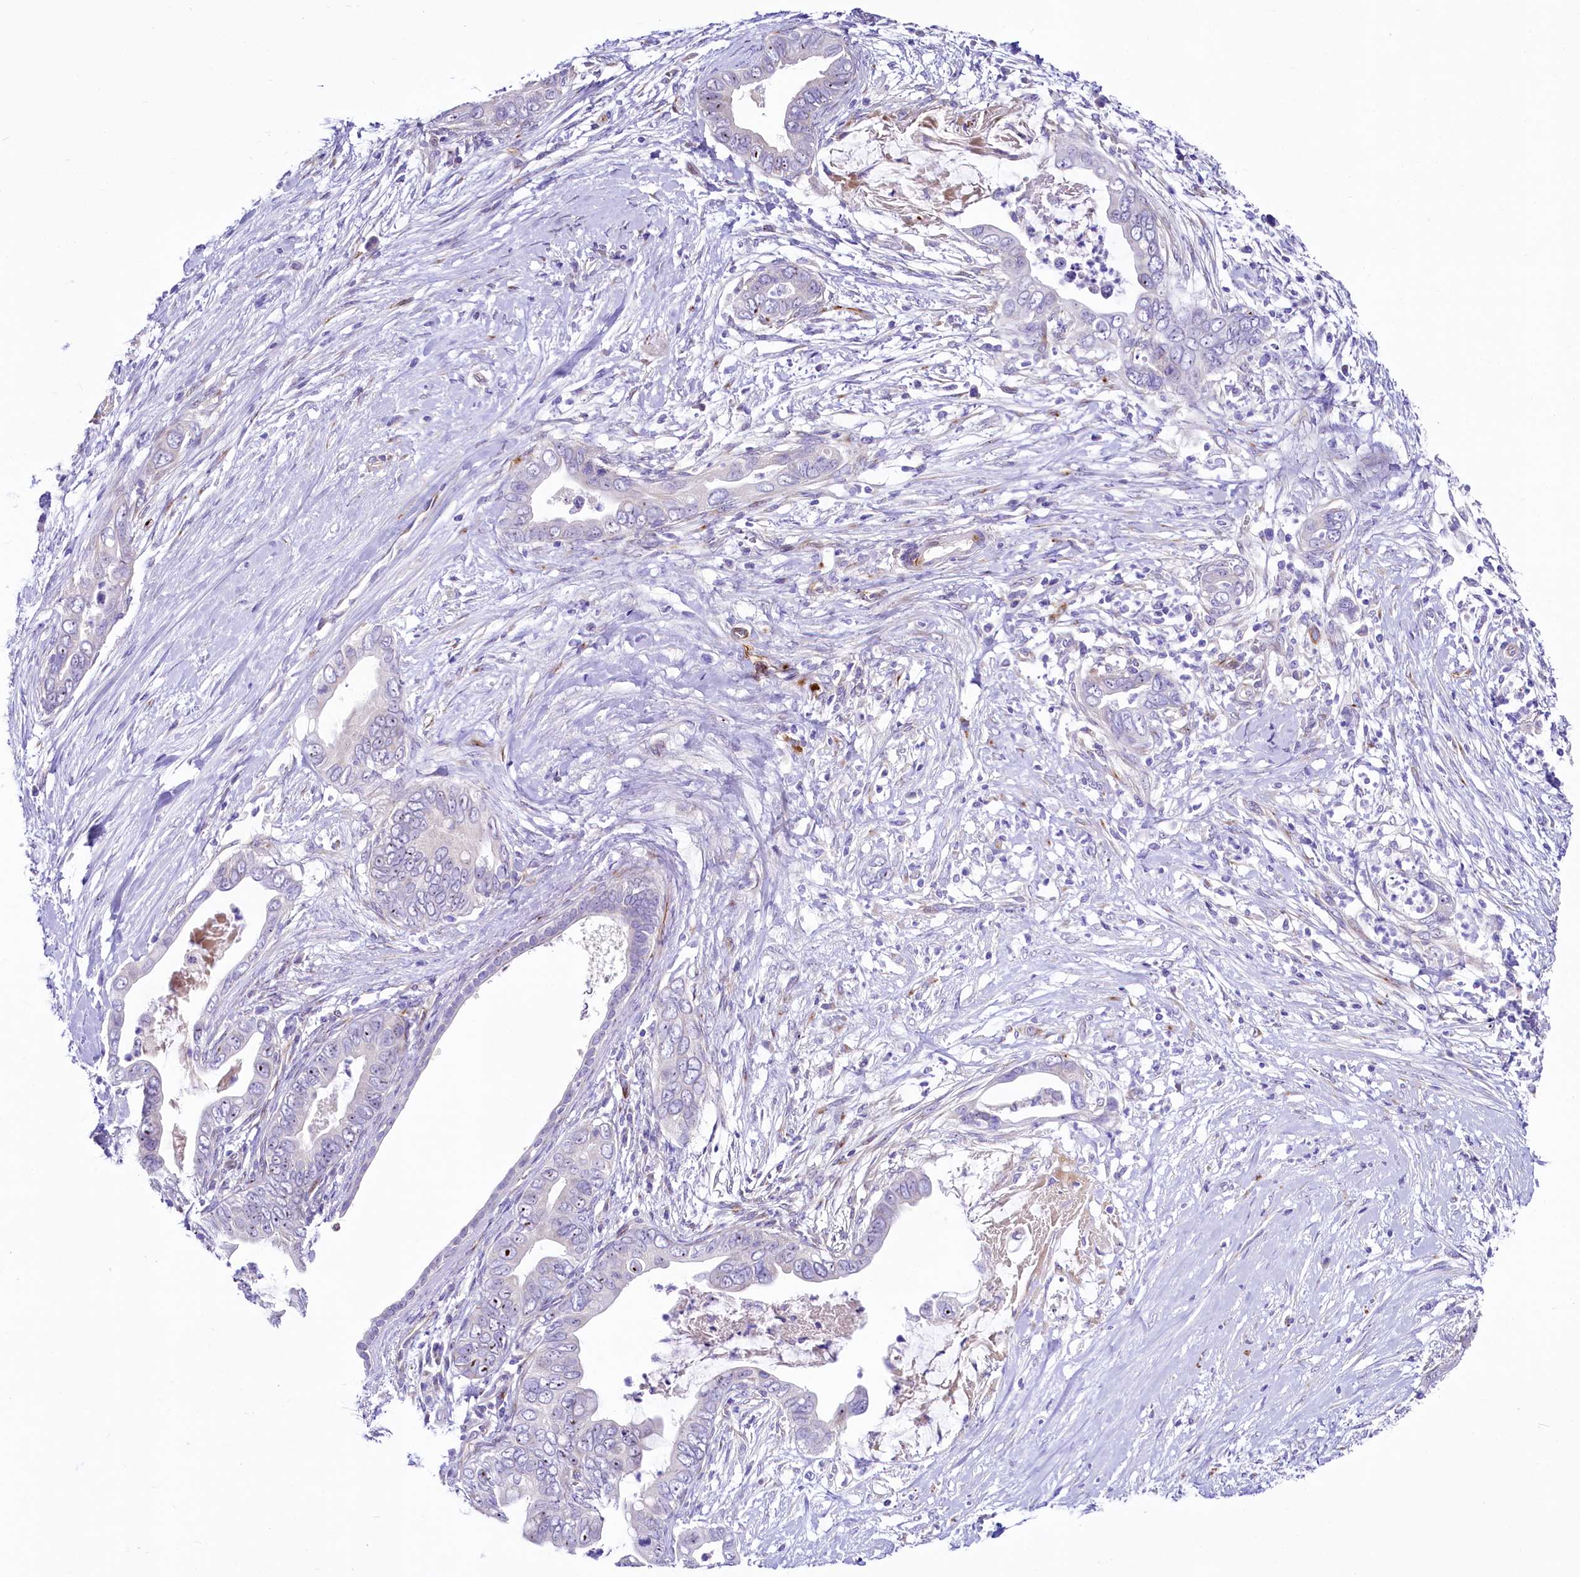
{"staining": {"intensity": "negative", "quantity": "none", "location": "none"}, "tissue": "pancreatic cancer", "cell_type": "Tumor cells", "image_type": "cancer", "snomed": [{"axis": "morphology", "description": "Adenocarcinoma, NOS"}, {"axis": "topography", "description": "Pancreas"}], "caption": "Tumor cells are negative for brown protein staining in pancreatic adenocarcinoma.", "gene": "SH3TC2", "patient": {"sex": "male", "age": 75}}